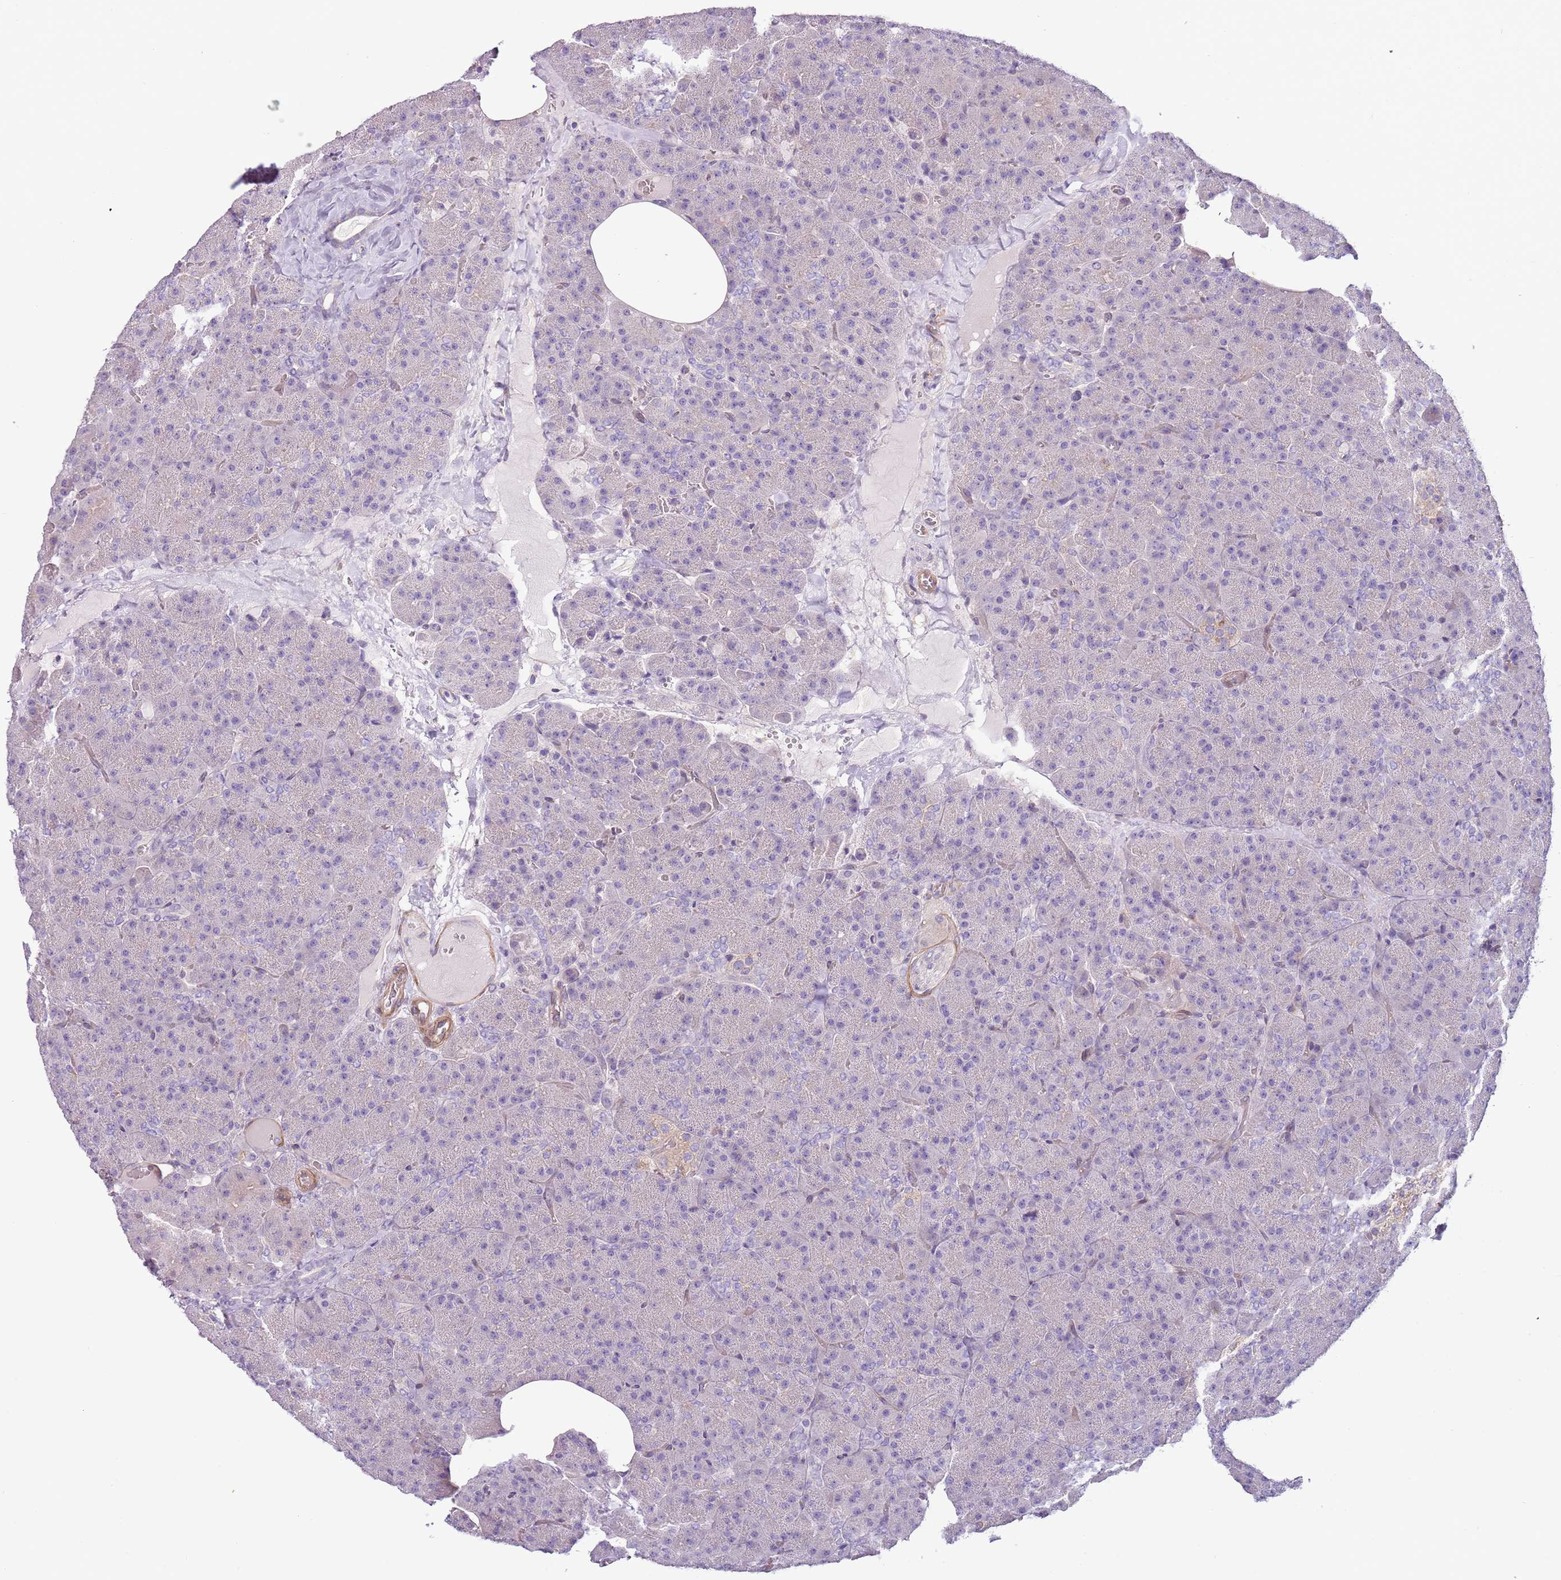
{"staining": {"intensity": "negative", "quantity": "none", "location": "none"}, "tissue": "pancreas", "cell_type": "Exocrine glandular cells", "image_type": "normal", "snomed": [{"axis": "morphology", "description": "Normal tissue, NOS"}, {"axis": "morphology", "description": "Carcinoid, malignant, NOS"}, {"axis": "topography", "description": "Pancreas"}], "caption": "Immunohistochemical staining of benign human pancreas displays no significant staining in exocrine glandular cells.", "gene": "MRO", "patient": {"sex": "female", "age": 35}}